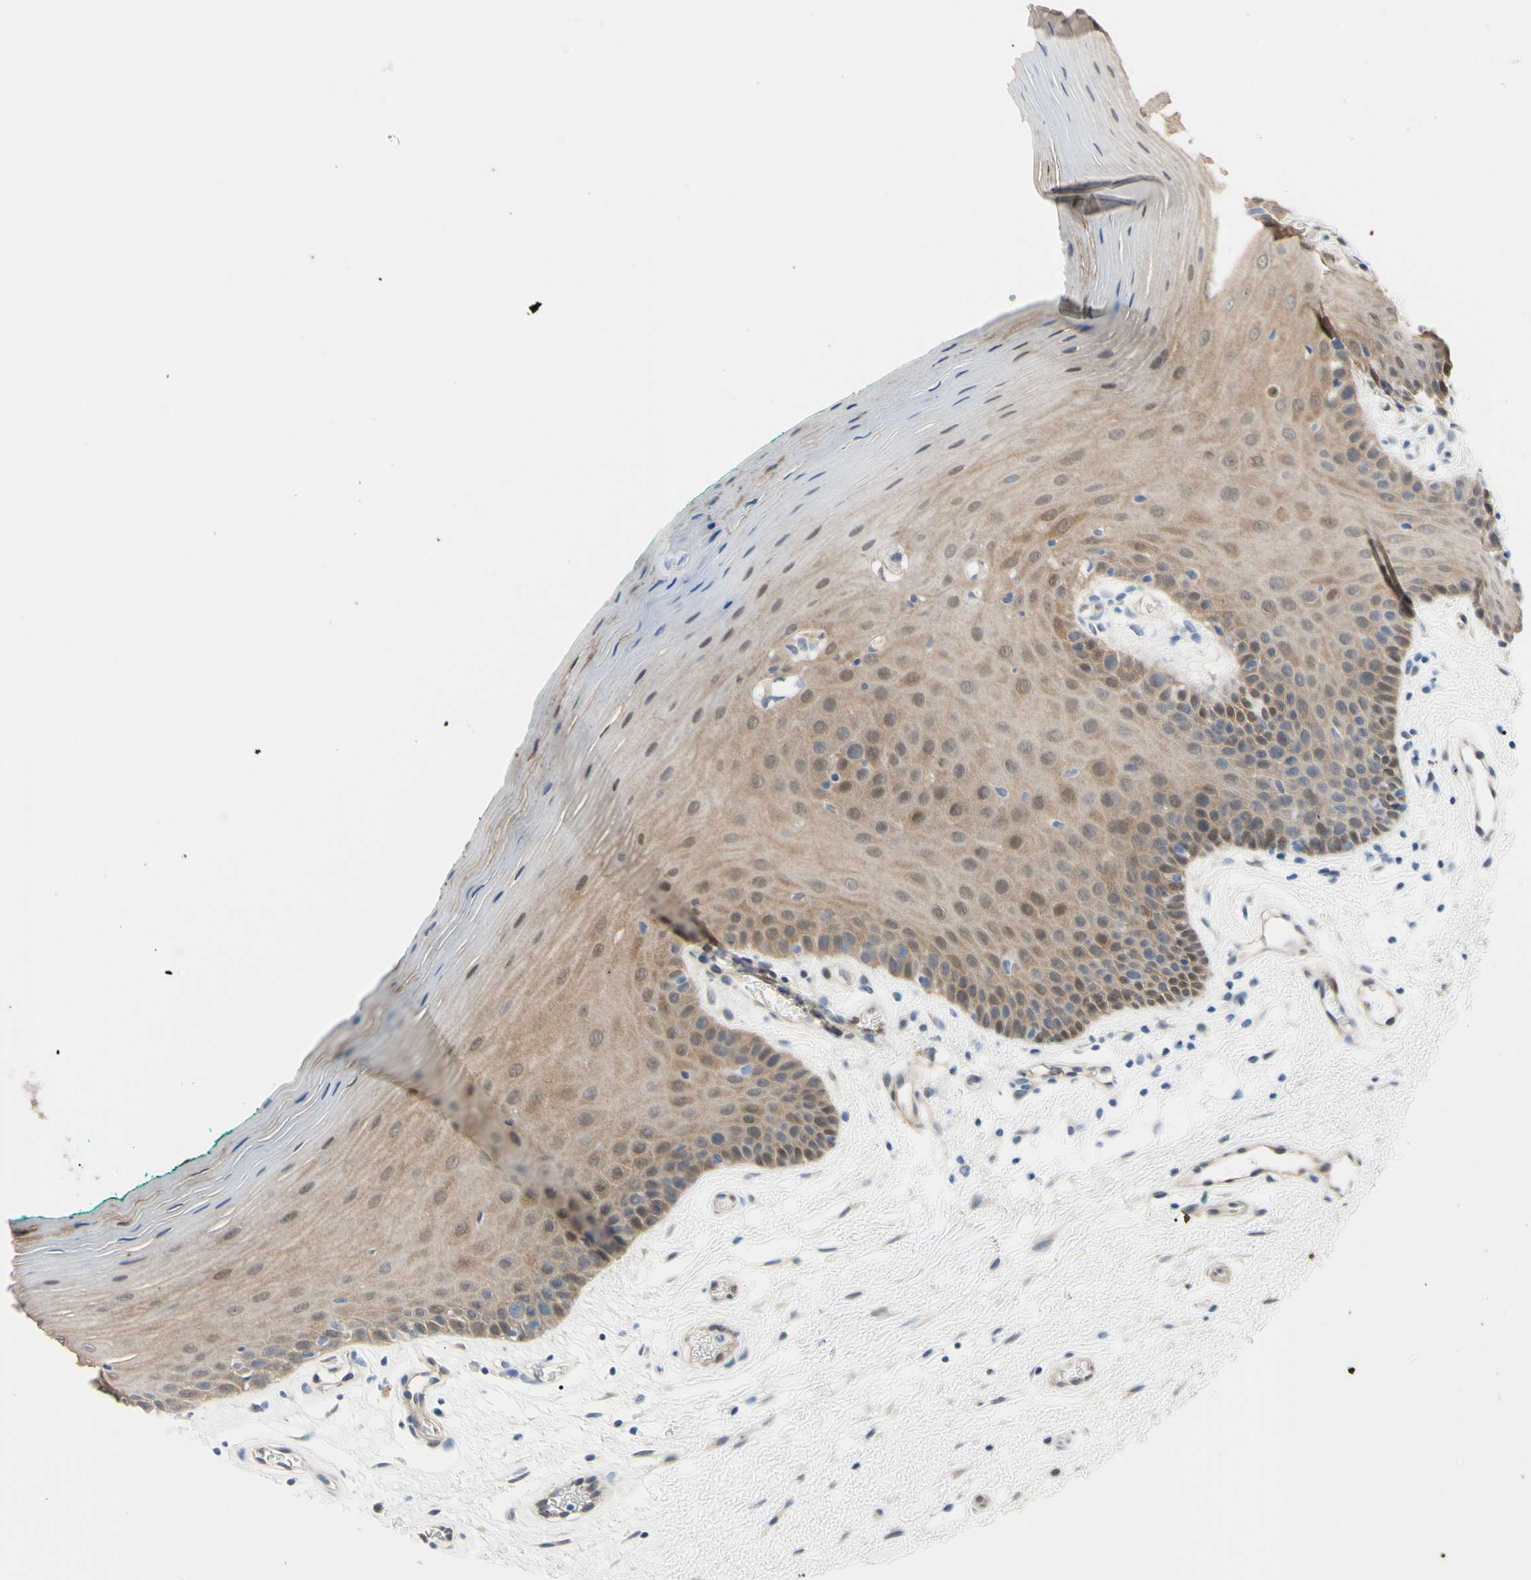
{"staining": {"intensity": "moderate", "quantity": ">75%", "location": "cytoplasmic/membranous,nuclear"}, "tissue": "oral mucosa", "cell_type": "Squamous epithelial cells", "image_type": "normal", "snomed": [{"axis": "morphology", "description": "Normal tissue, NOS"}, {"axis": "topography", "description": "Skeletal muscle"}, {"axis": "topography", "description": "Oral tissue"}], "caption": "Human oral mucosa stained for a protein (brown) demonstrates moderate cytoplasmic/membranous,nuclear positive positivity in about >75% of squamous epithelial cells.", "gene": "NOL3", "patient": {"sex": "male", "age": 58}}